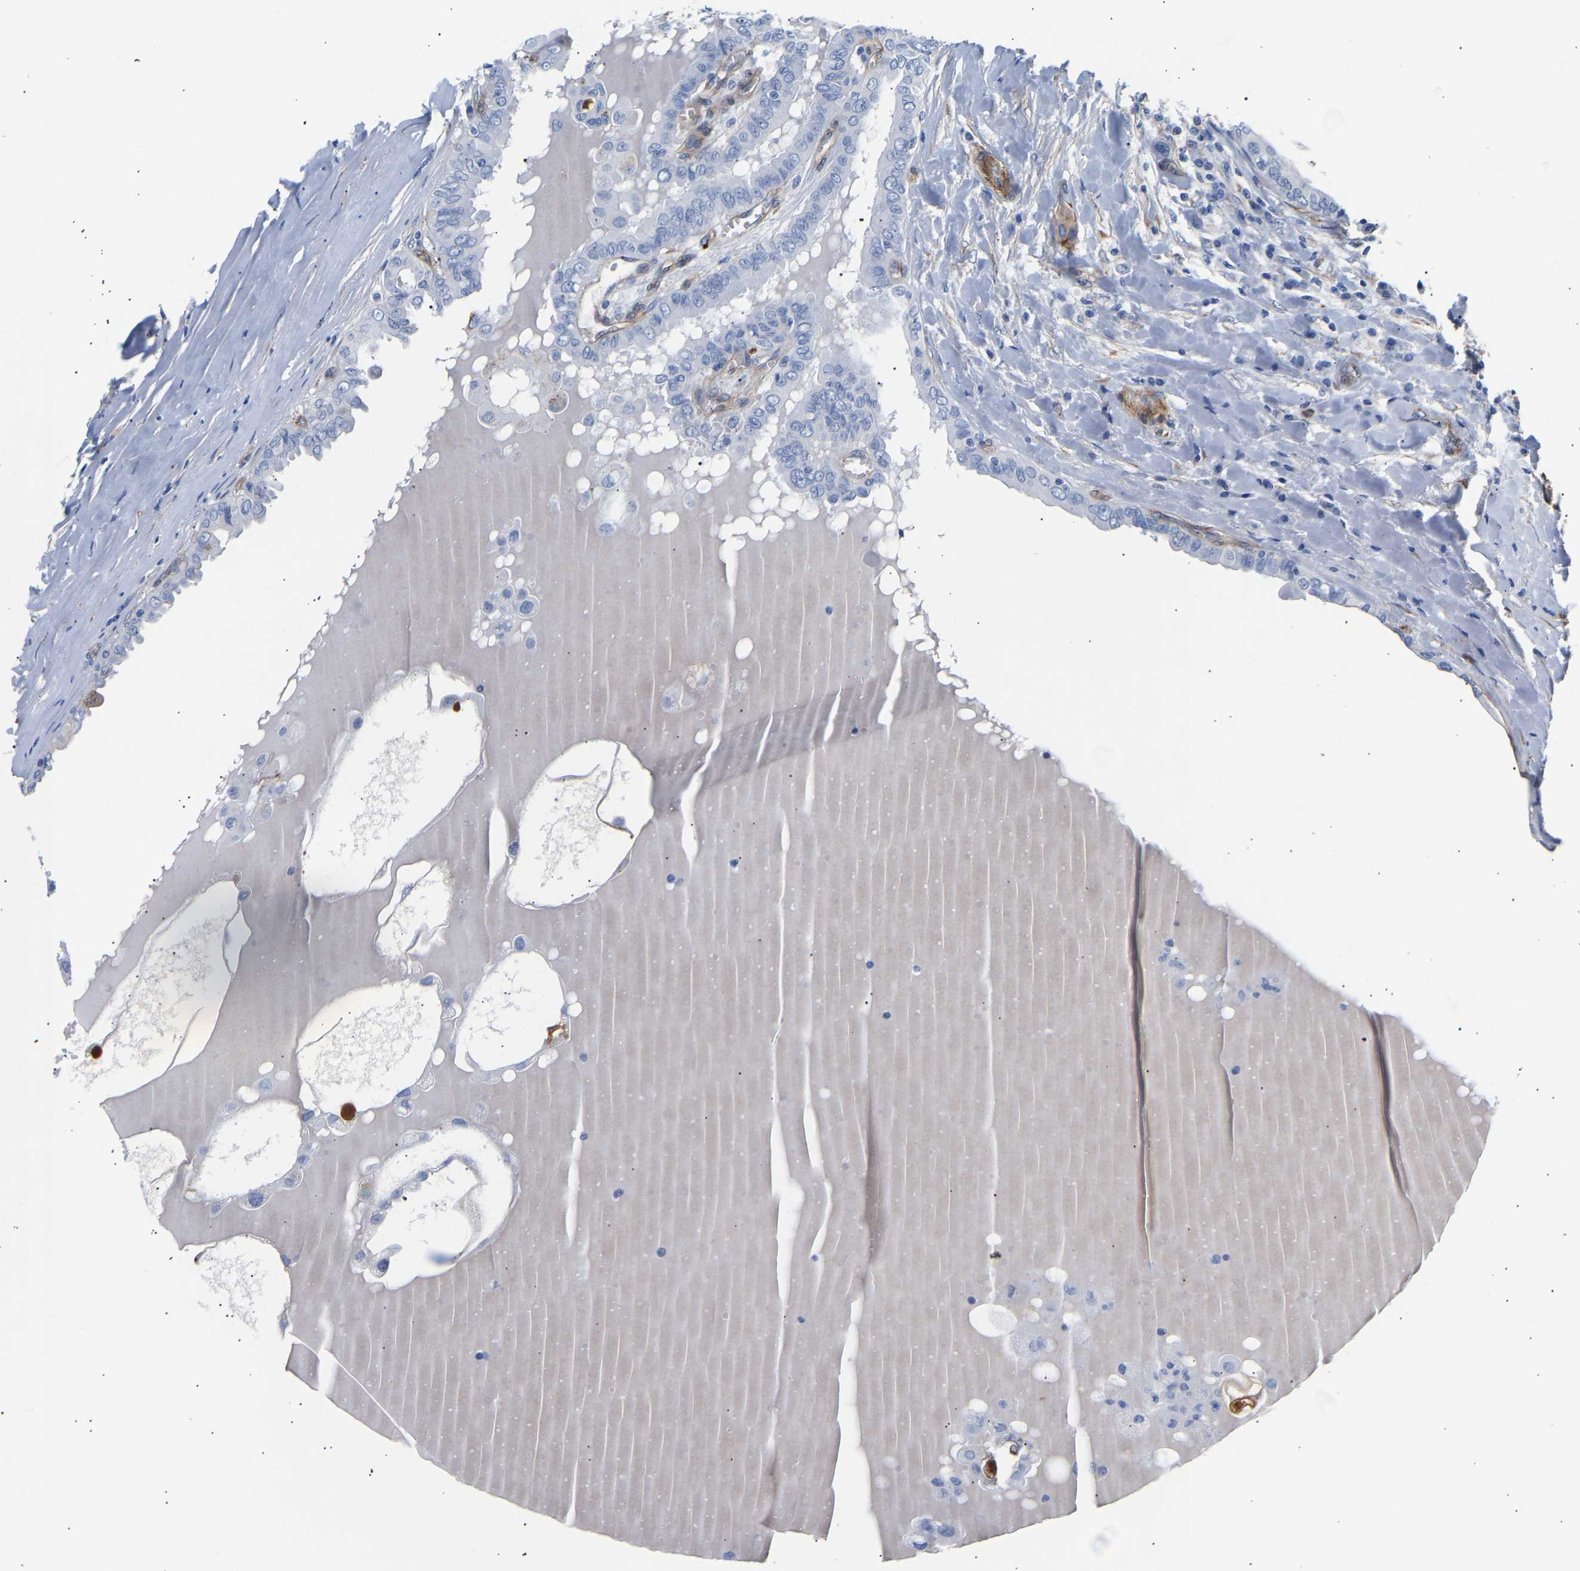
{"staining": {"intensity": "negative", "quantity": "none", "location": "none"}, "tissue": "thyroid cancer", "cell_type": "Tumor cells", "image_type": "cancer", "snomed": [{"axis": "morphology", "description": "Papillary adenocarcinoma, NOS"}, {"axis": "topography", "description": "Thyroid gland"}], "caption": "Papillary adenocarcinoma (thyroid) was stained to show a protein in brown. There is no significant staining in tumor cells. Nuclei are stained in blue.", "gene": "IGFBP7", "patient": {"sex": "male", "age": 33}}